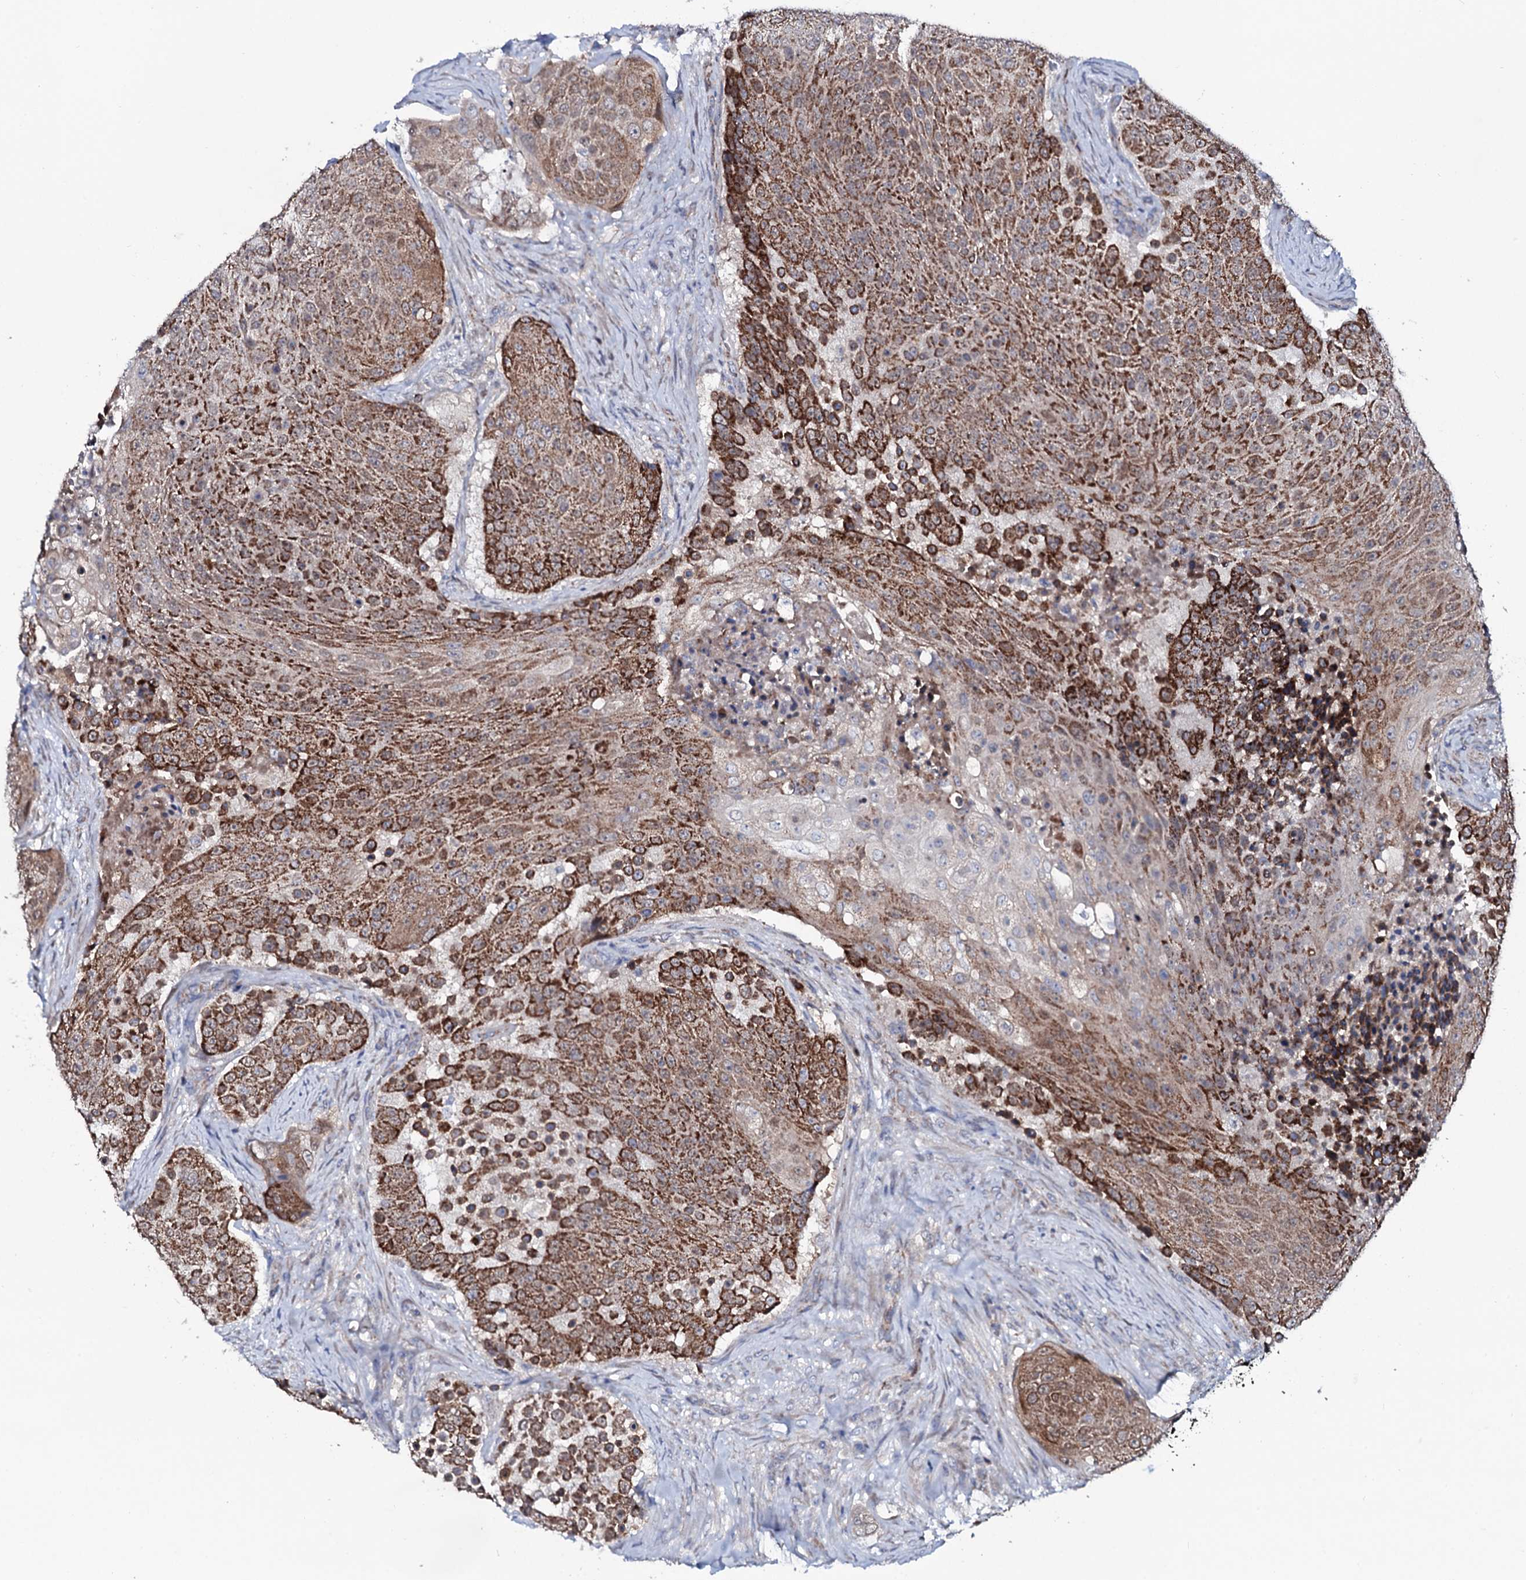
{"staining": {"intensity": "strong", "quantity": ">75%", "location": "cytoplasmic/membranous"}, "tissue": "urothelial cancer", "cell_type": "Tumor cells", "image_type": "cancer", "snomed": [{"axis": "morphology", "description": "Urothelial carcinoma, High grade"}, {"axis": "topography", "description": "Urinary bladder"}], "caption": "Immunohistochemistry (IHC) of urothelial carcinoma (high-grade) reveals high levels of strong cytoplasmic/membranous staining in about >75% of tumor cells. (Brightfield microscopy of DAB IHC at high magnification).", "gene": "PPP1R3D", "patient": {"sex": "female", "age": 63}}